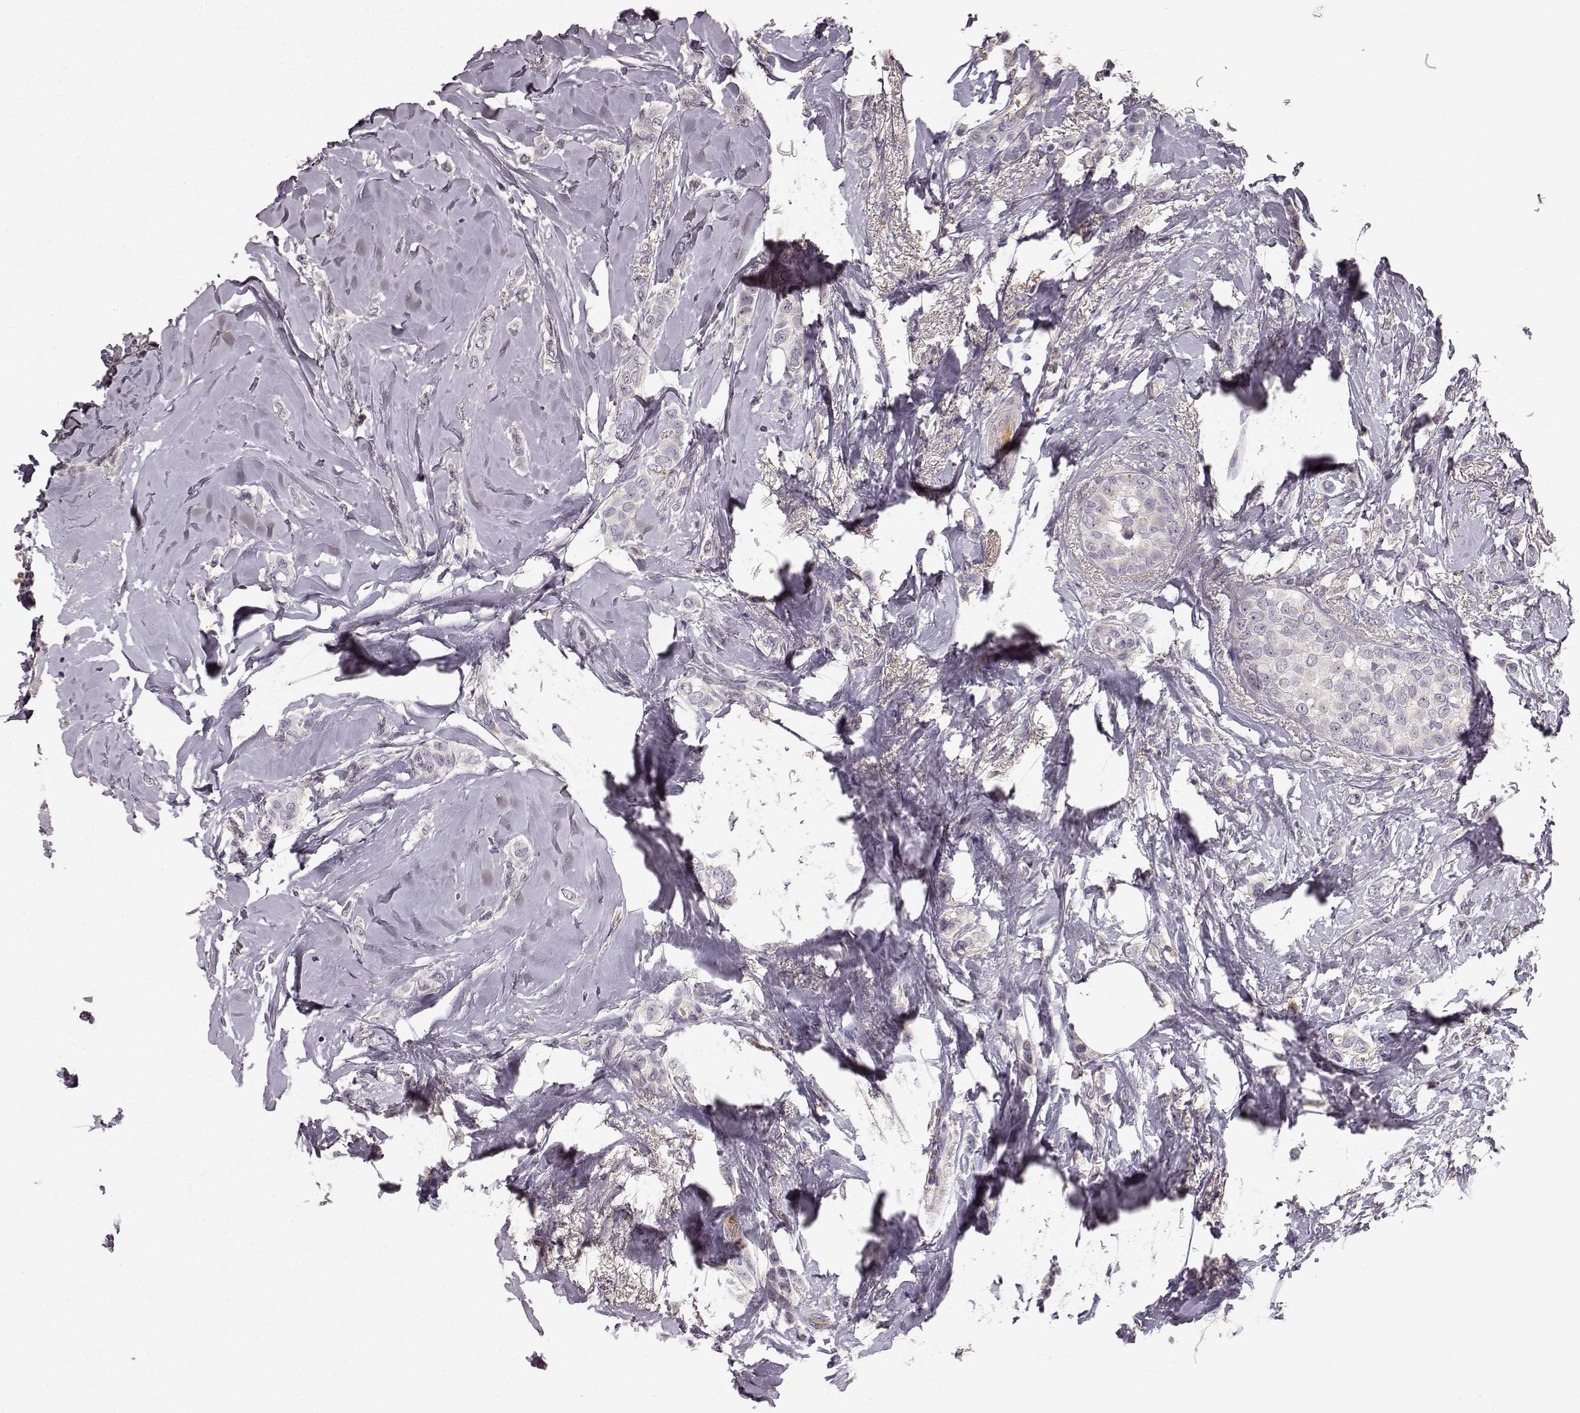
{"staining": {"intensity": "negative", "quantity": "none", "location": "none"}, "tissue": "breast cancer", "cell_type": "Tumor cells", "image_type": "cancer", "snomed": [{"axis": "morphology", "description": "Lobular carcinoma"}, {"axis": "topography", "description": "Breast"}], "caption": "The photomicrograph displays no staining of tumor cells in breast lobular carcinoma. (Immunohistochemistry, brightfield microscopy, high magnification).", "gene": "YJEFN3", "patient": {"sex": "female", "age": 66}}